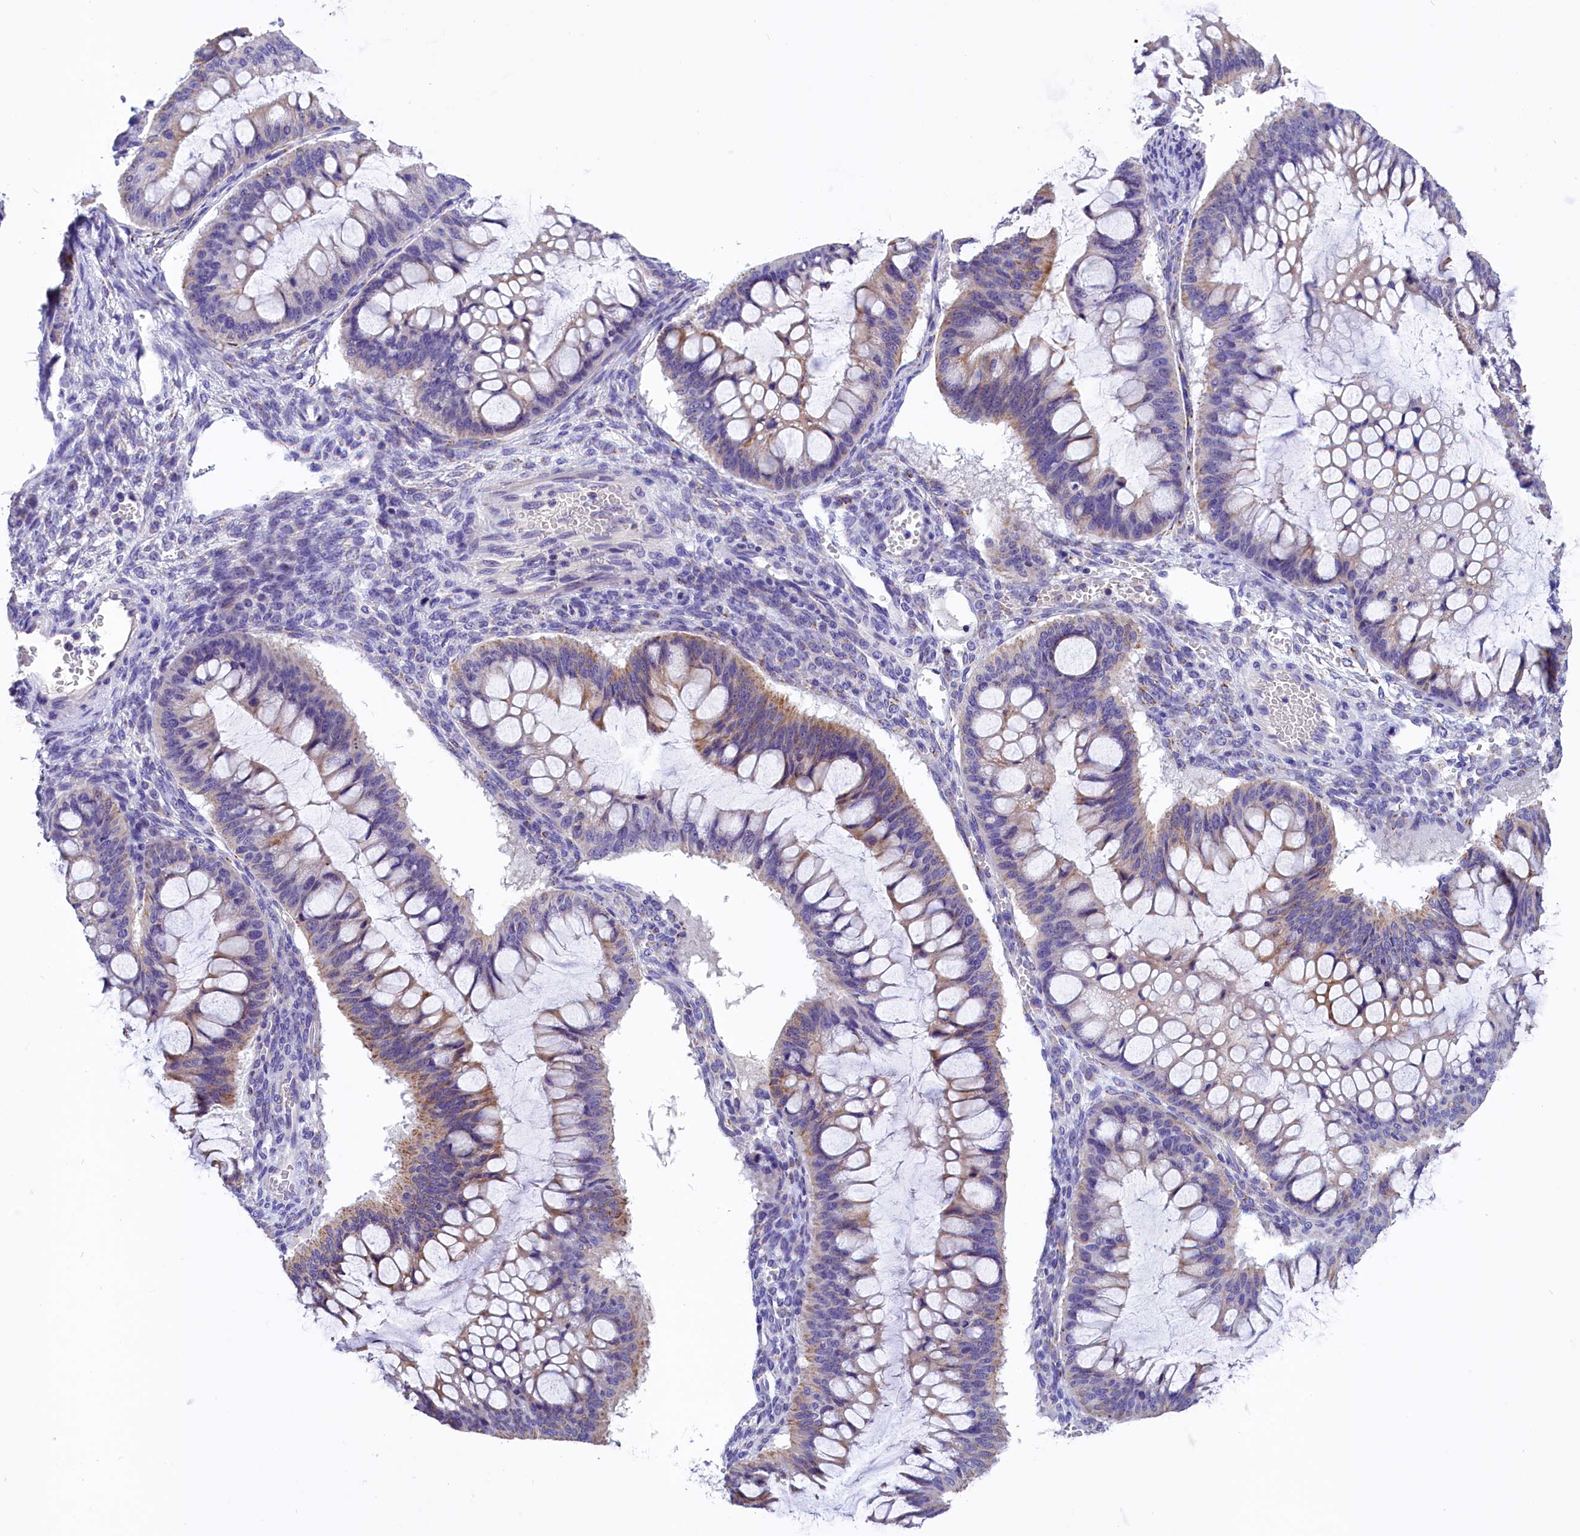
{"staining": {"intensity": "moderate", "quantity": ">75%", "location": "cytoplasmic/membranous"}, "tissue": "ovarian cancer", "cell_type": "Tumor cells", "image_type": "cancer", "snomed": [{"axis": "morphology", "description": "Cystadenocarcinoma, mucinous, NOS"}, {"axis": "topography", "description": "Ovary"}], "caption": "IHC histopathology image of ovarian mucinous cystadenocarcinoma stained for a protein (brown), which demonstrates medium levels of moderate cytoplasmic/membranous positivity in approximately >75% of tumor cells.", "gene": "ABAT", "patient": {"sex": "female", "age": 73}}